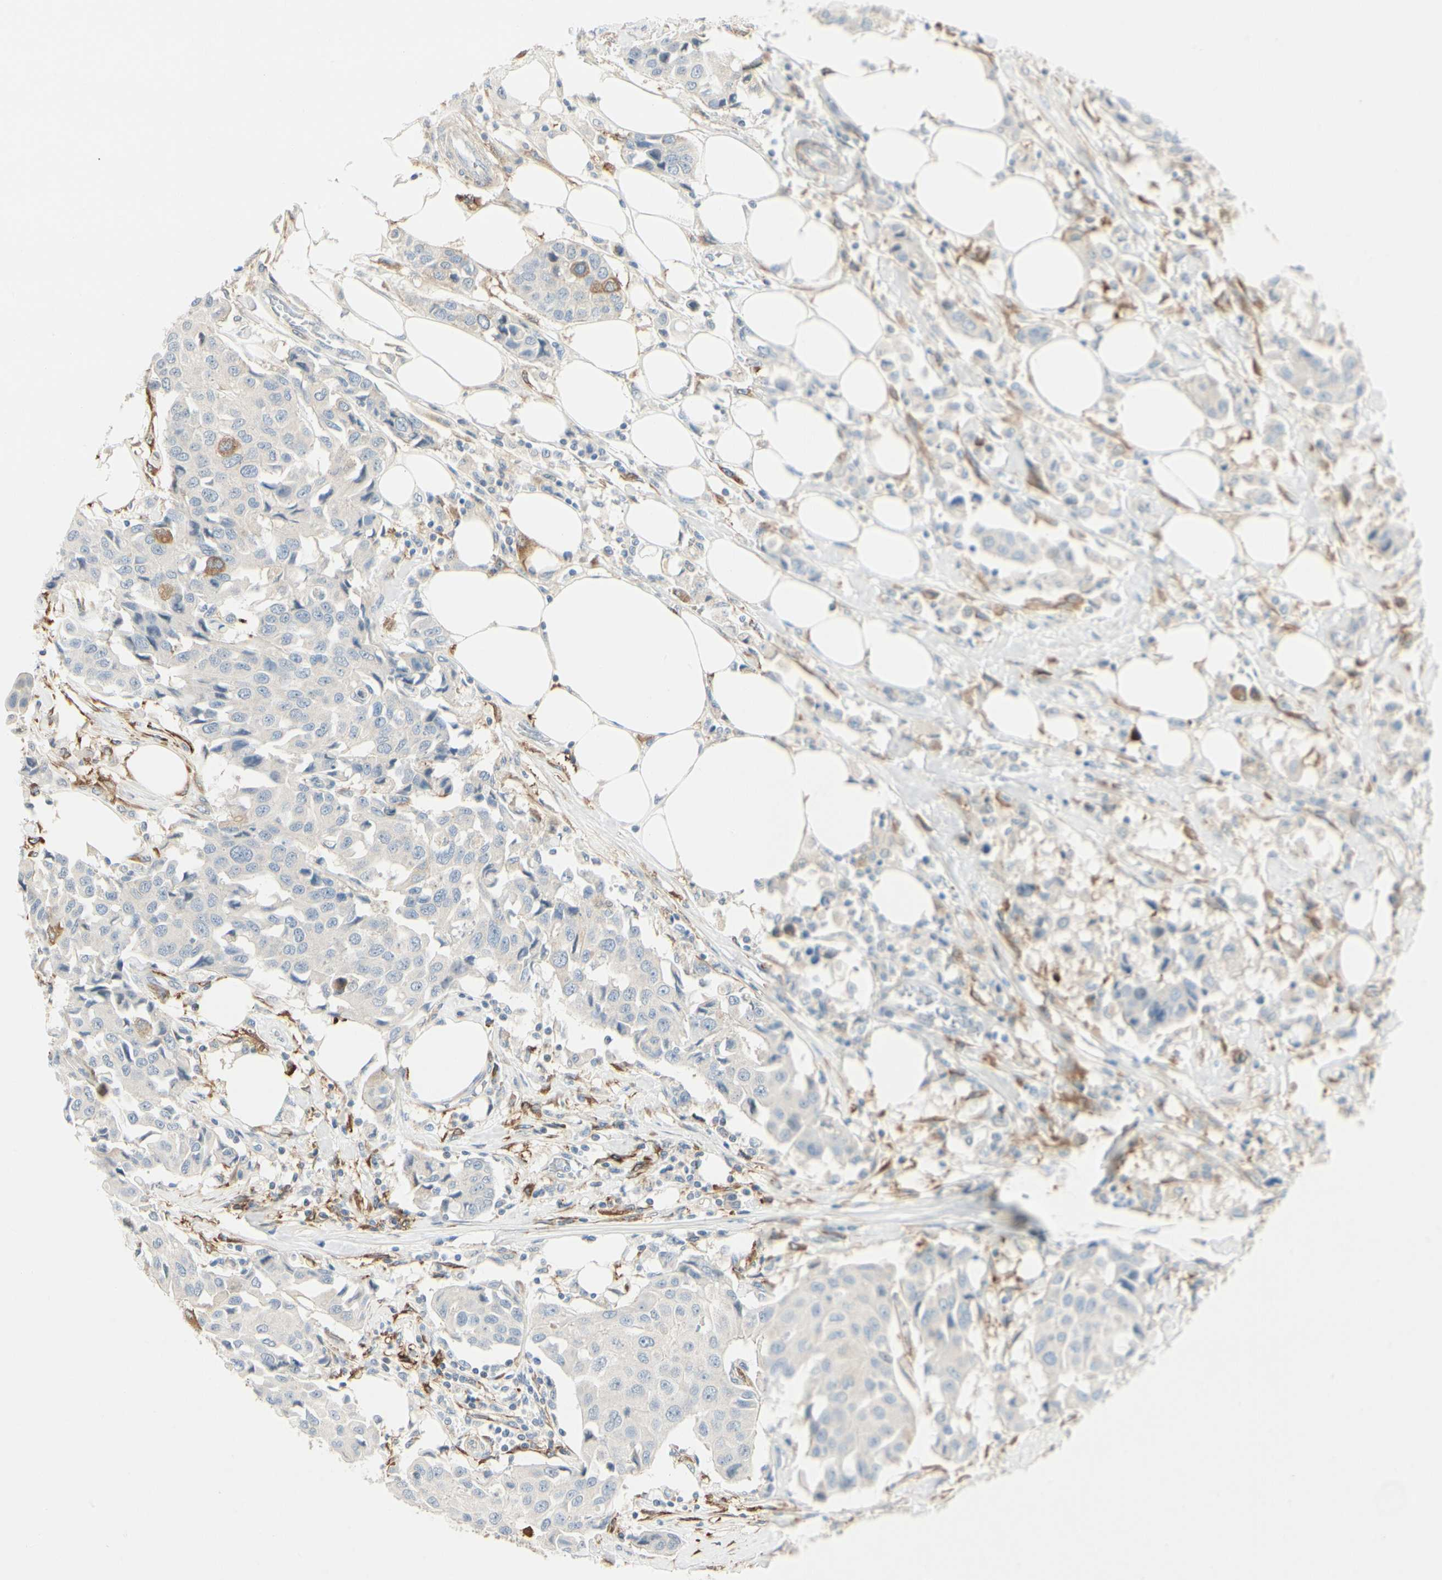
{"staining": {"intensity": "moderate", "quantity": "<25%", "location": "cytoplasmic/membranous"}, "tissue": "breast cancer", "cell_type": "Tumor cells", "image_type": "cancer", "snomed": [{"axis": "morphology", "description": "Duct carcinoma"}, {"axis": "topography", "description": "Breast"}], "caption": "IHC (DAB (3,3'-diaminobenzidine)) staining of breast cancer (invasive ductal carcinoma) demonstrates moderate cytoplasmic/membranous protein positivity in about <25% of tumor cells.", "gene": "AMPH", "patient": {"sex": "female", "age": 80}}